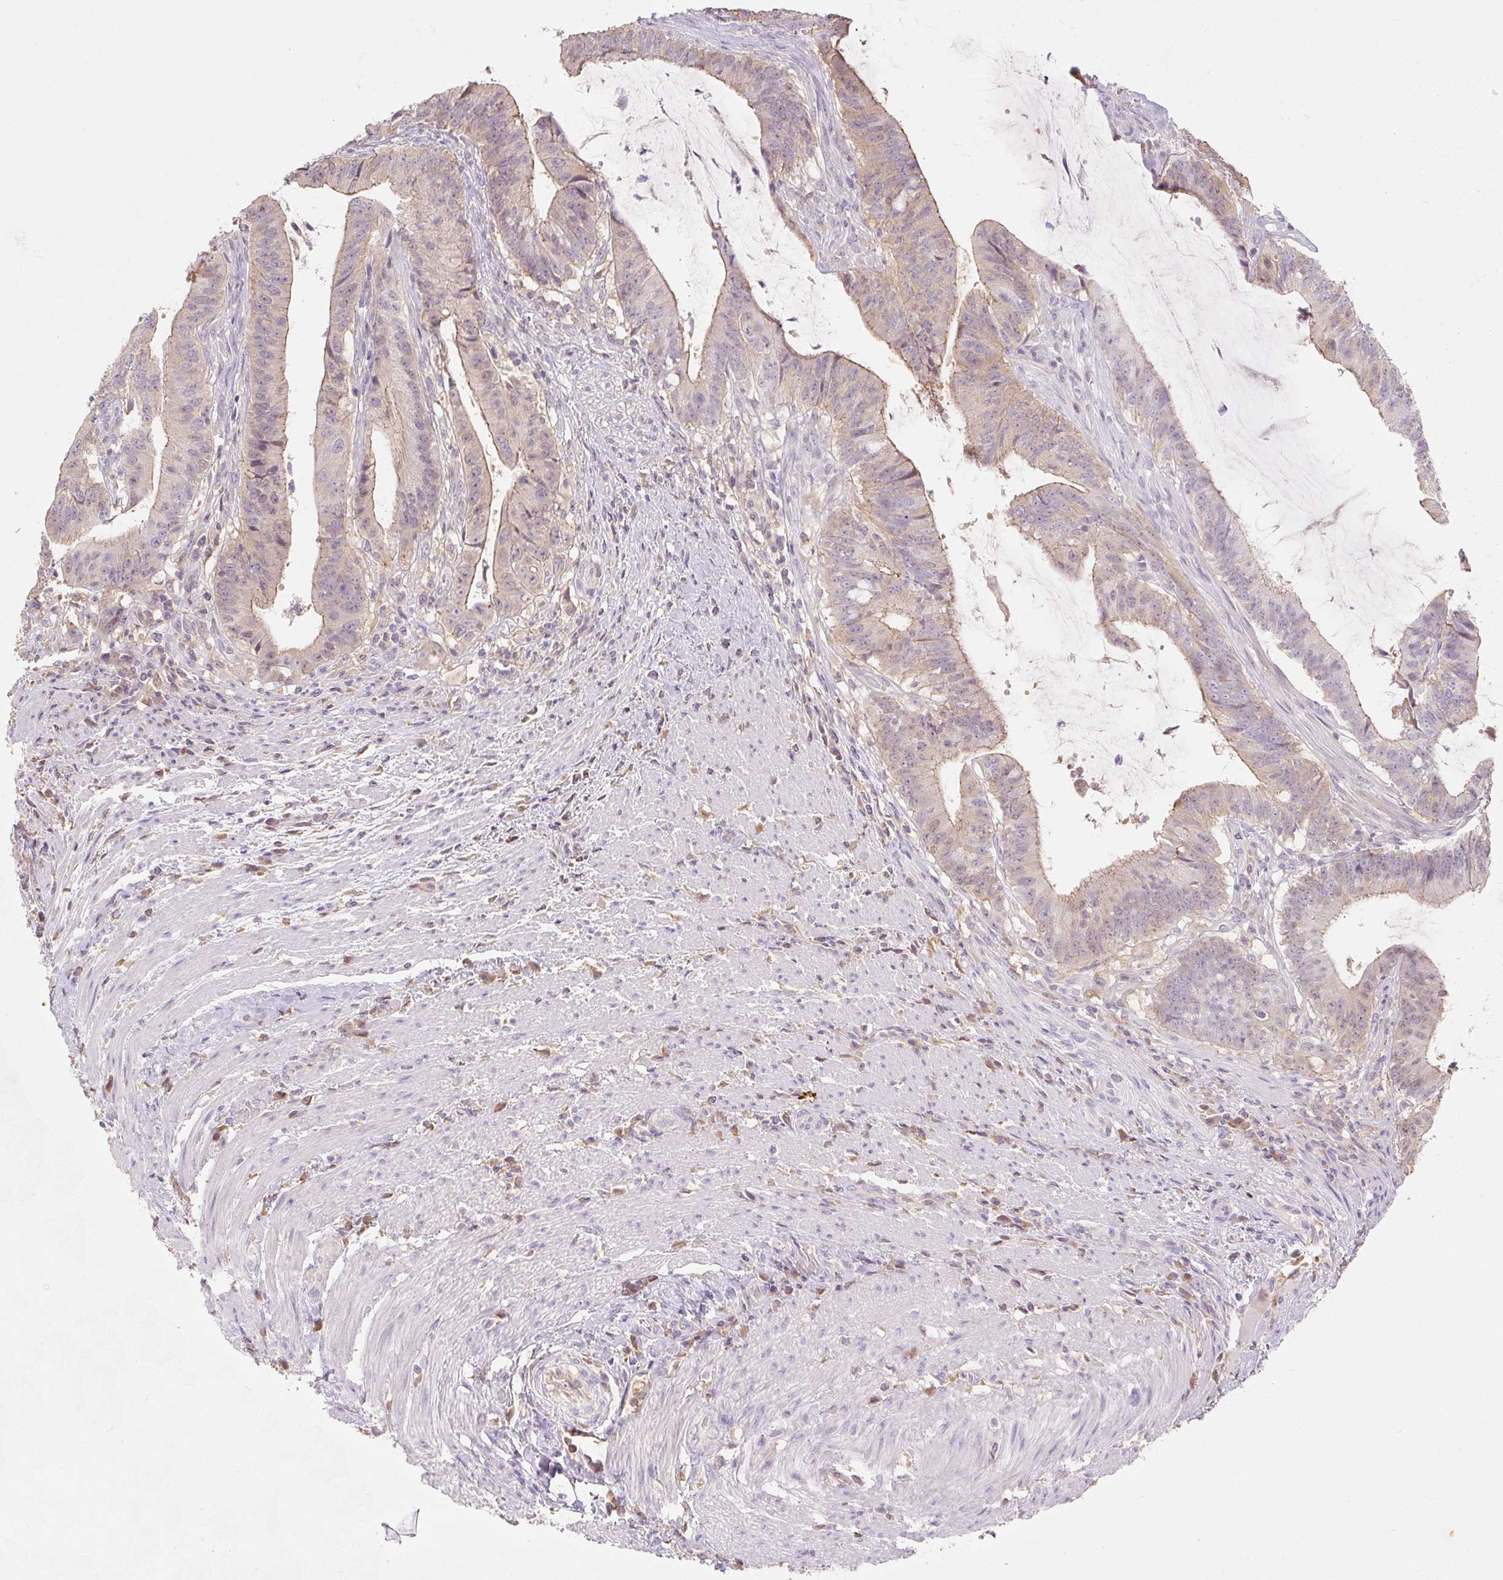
{"staining": {"intensity": "weak", "quantity": "25%-75%", "location": "cytoplasmic/membranous"}, "tissue": "colorectal cancer", "cell_type": "Tumor cells", "image_type": "cancer", "snomed": [{"axis": "morphology", "description": "Adenocarcinoma, NOS"}, {"axis": "topography", "description": "Colon"}], "caption": "Colorectal cancer tissue displays weak cytoplasmic/membranous positivity in about 25%-75% of tumor cells, visualized by immunohistochemistry.", "gene": "MIA2", "patient": {"sex": "female", "age": 43}}